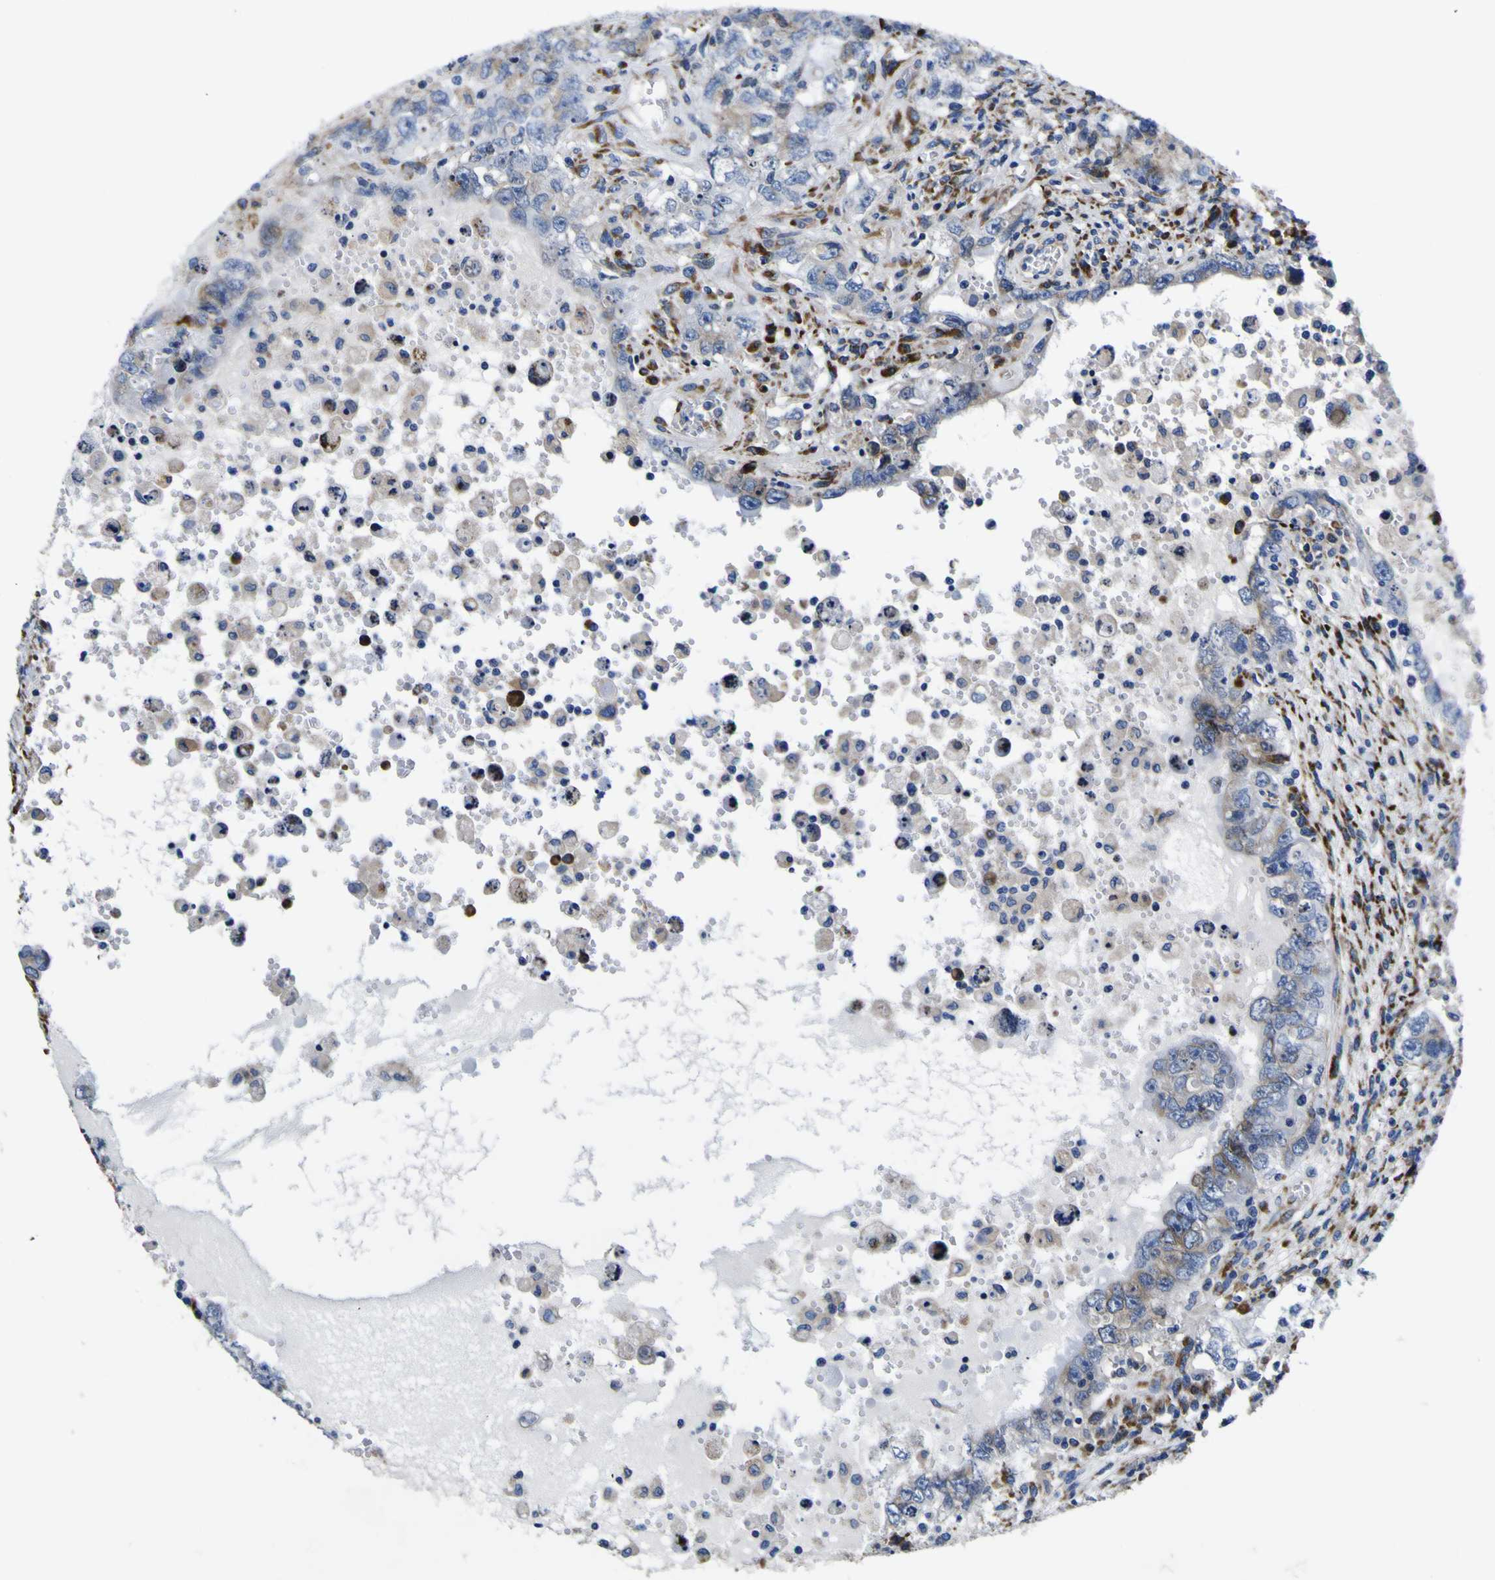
{"staining": {"intensity": "moderate", "quantity": "<25%", "location": "cytoplasmic/membranous"}, "tissue": "testis cancer", "cell_type": "Tumor cells", "image_type": "cancer", "snomed": [{"axis": "morphology", "description": "Carcinoma, Embryonal, NOS"}, {"axis": "topography", "description": "Testis"}], "caption": "IHC histopathology image of testis embryonal carcinoma stained for a protein (brown), which shows low levels of moderate cytoplasmic/membranous staining in about <25% of tumor cells.", "gene": "SCD", "patient": {"sex": "male", "age": 26}}